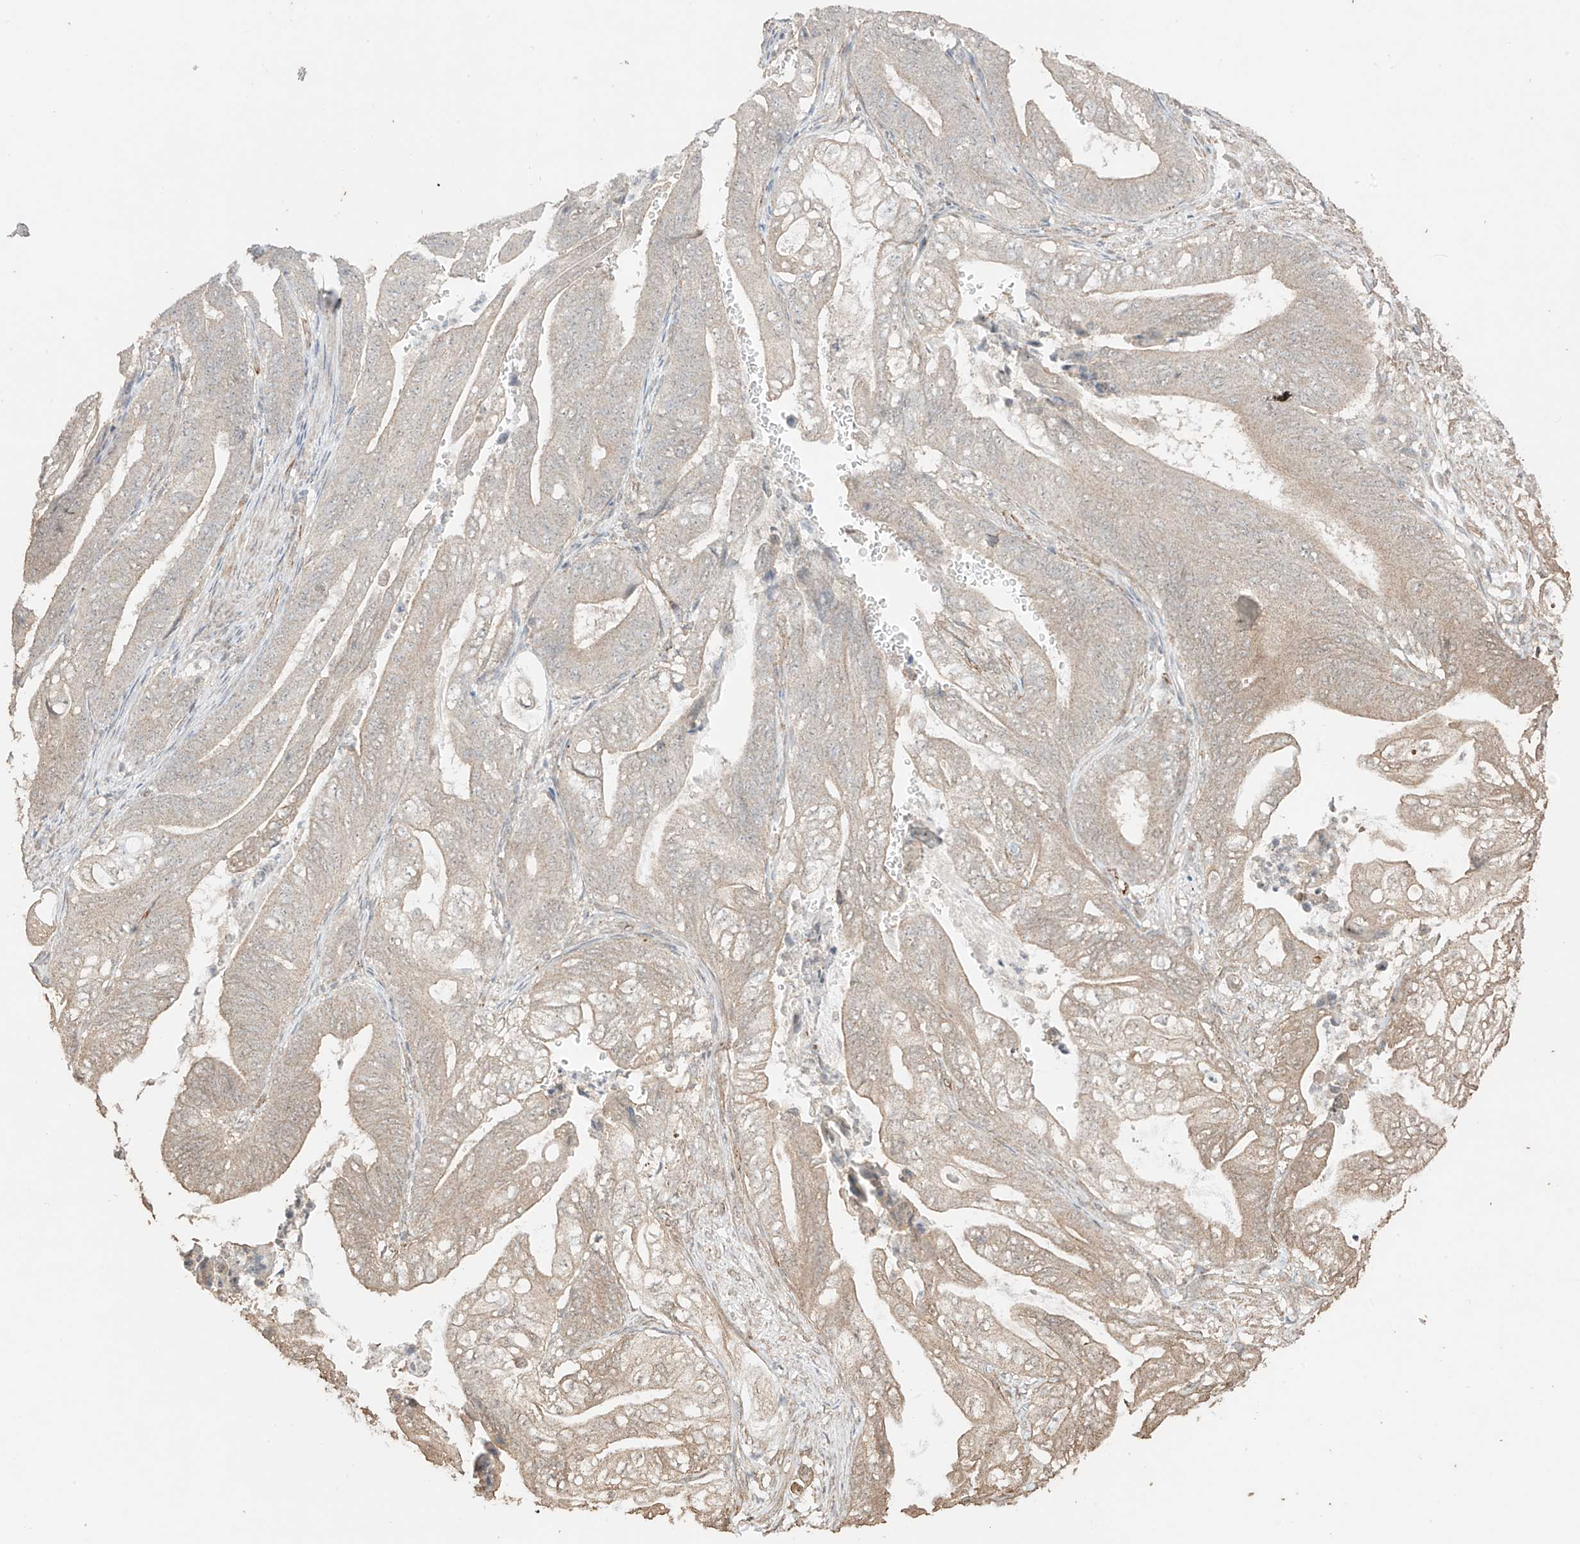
{"staining": {"intensity": "weak", "quantity": "25%-75%", "location": "cytoplasmic/membranous"}, "tissue": "stomach cancer", "cell_type": "Tumor cells", "image_type": "cancer", "snomed": [{"axis": "morphology", "description": "Adenocarcinoma, NOS"}, {"axis": "topography", "description": "Stomach"}], "caption": "Stomach adenocarcinoma stained with DAB (3,3'-diaminobenzidine) immunohistochemistry (IHC) reveals low levels of weak cytoplasmic/membranous expression in approximately 25%-75% of tumor cells.", "gene": "TTLL5", "patient": {"sex": "female", "age": 73}}